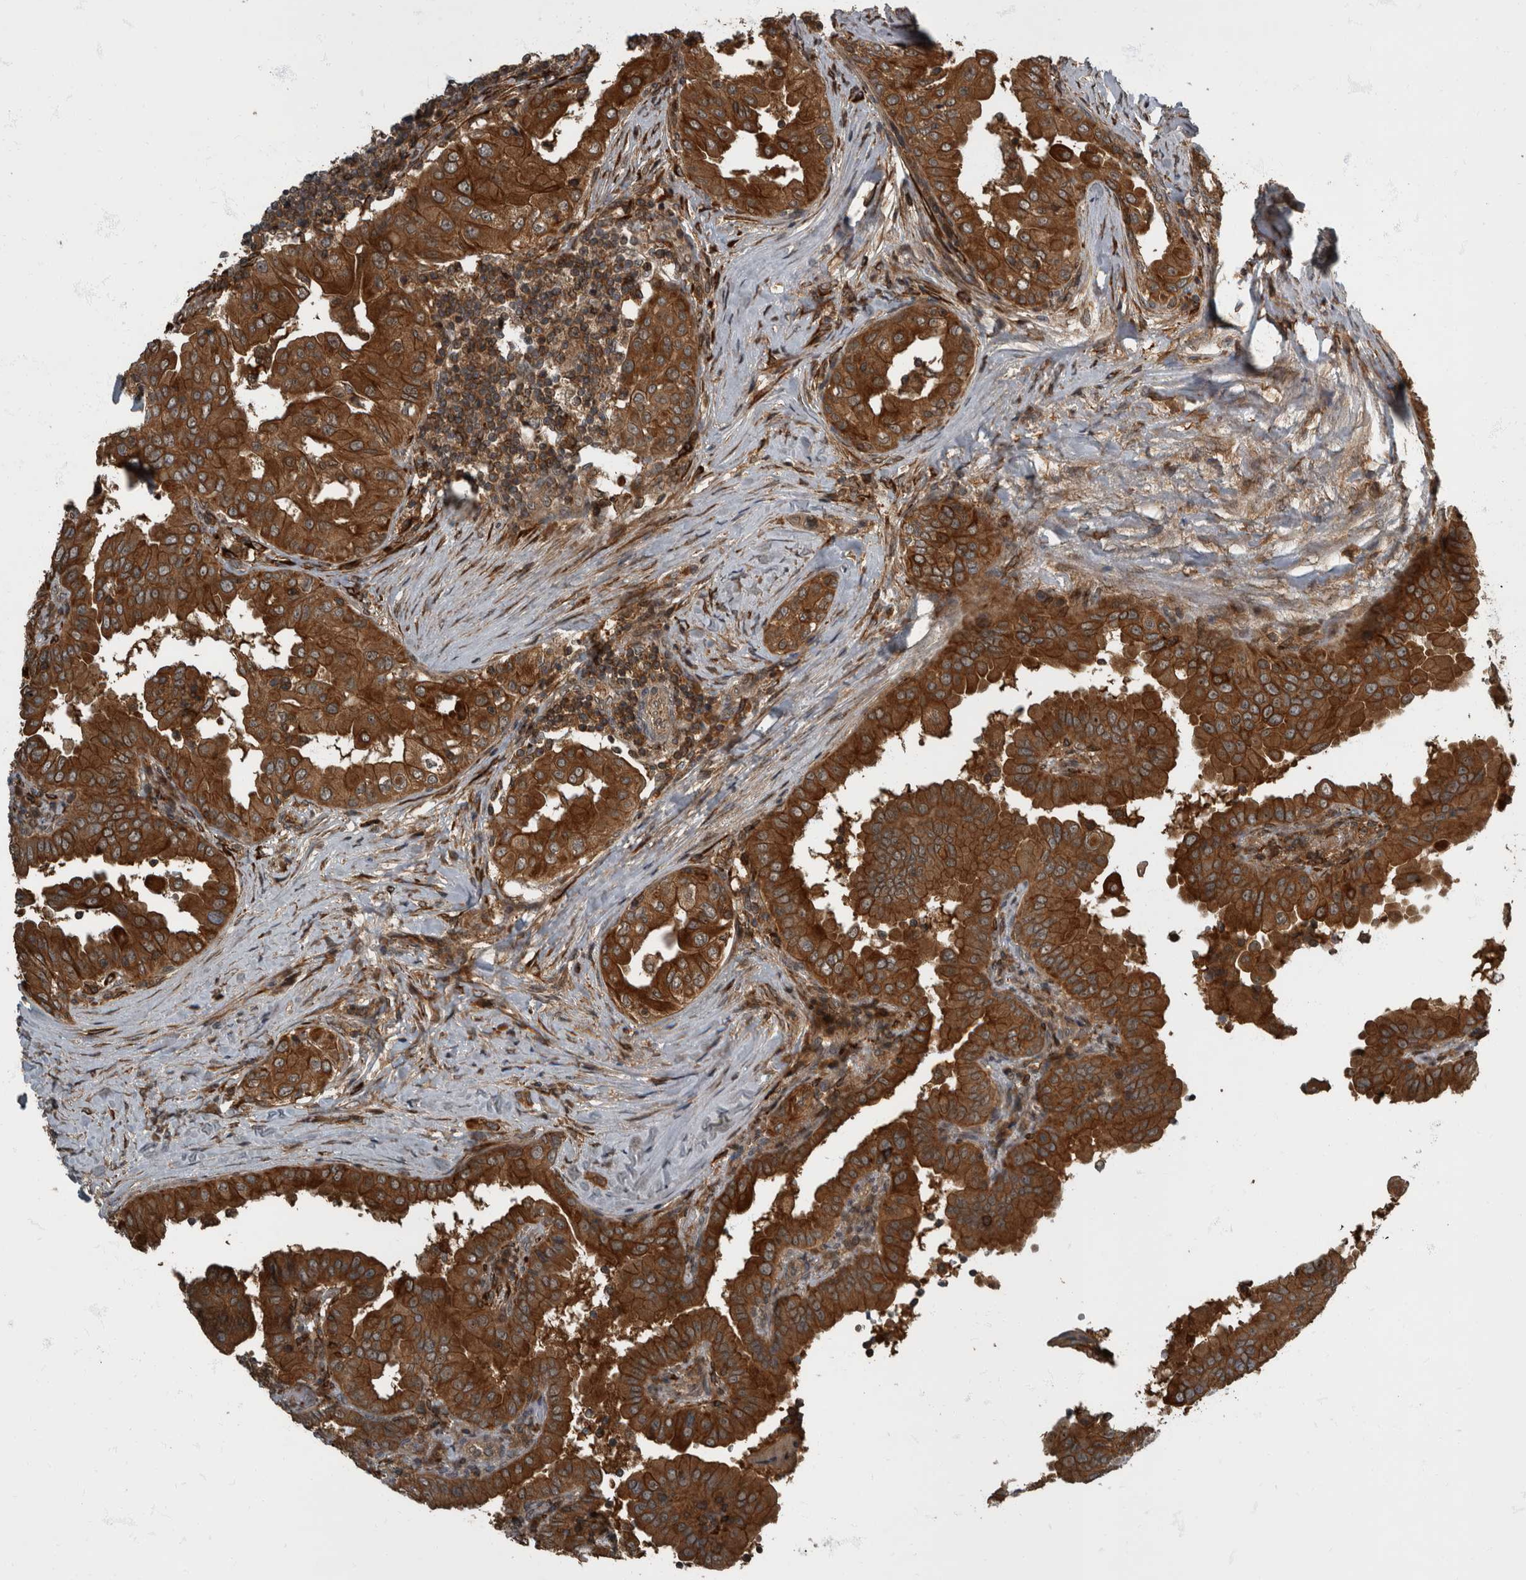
{"staining": {"intensity": "strong", "quantity": ">75%", "location": "cytoplasmic/membranous"}, "tissue": "thyroid cancer", "cell_type": "Tumor cells", "image_type": "cancer", "snomed": [{"axis": "morphology", "description": "Papillary adenocarcinoma, NOS"}, {"axis": "topography", "description": "Thyroid gland"}], "caption": "Immunohistochemical staining of papillary adenocarcinoma (thyroid) demonstrates high levels of strong cytoplasmic/membranous protein positivity in approximately >75% of tumor cells.", "gene": "RABGGTB", "patient": {"sex": "male", "age": 33}}